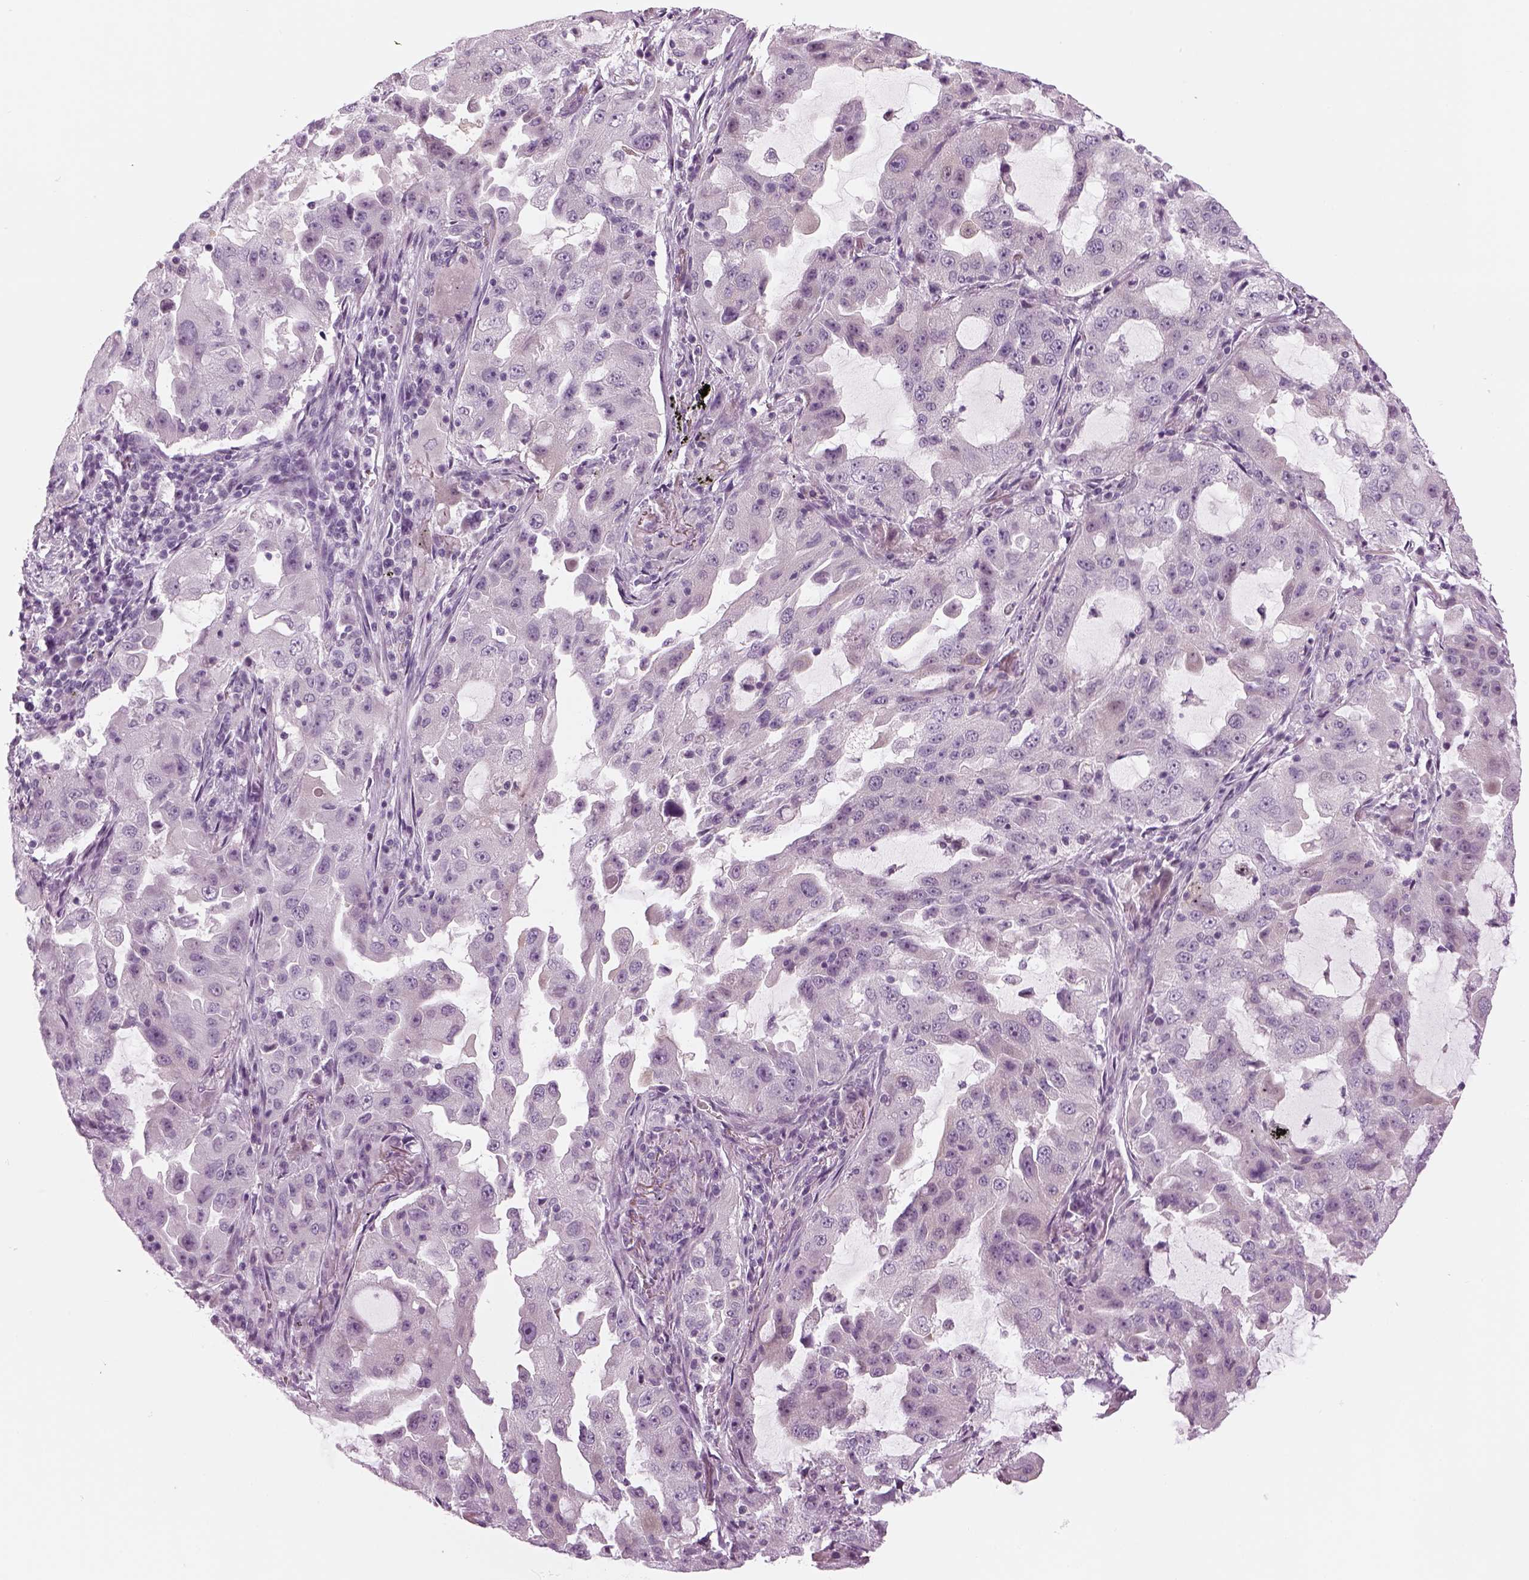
{"staining": {"intensity": "negative", "quantity": "none", "location": "none"}, "tissue": "lung cancer", "cell_type": "Tumor cells", "image_type": "cancer", "snomed": [{"axis": "morphology", "description": "Adenocarcinoma, NOS"}, {"axis": "topography", "description": "Lung"}], "caption": "Lung adenocarcinoma was stained to show a protein in brown. There is no significant staining in tumor cells.", "gene": "LRRIQ3", "patient": {"sex": "female", "age": 61}}